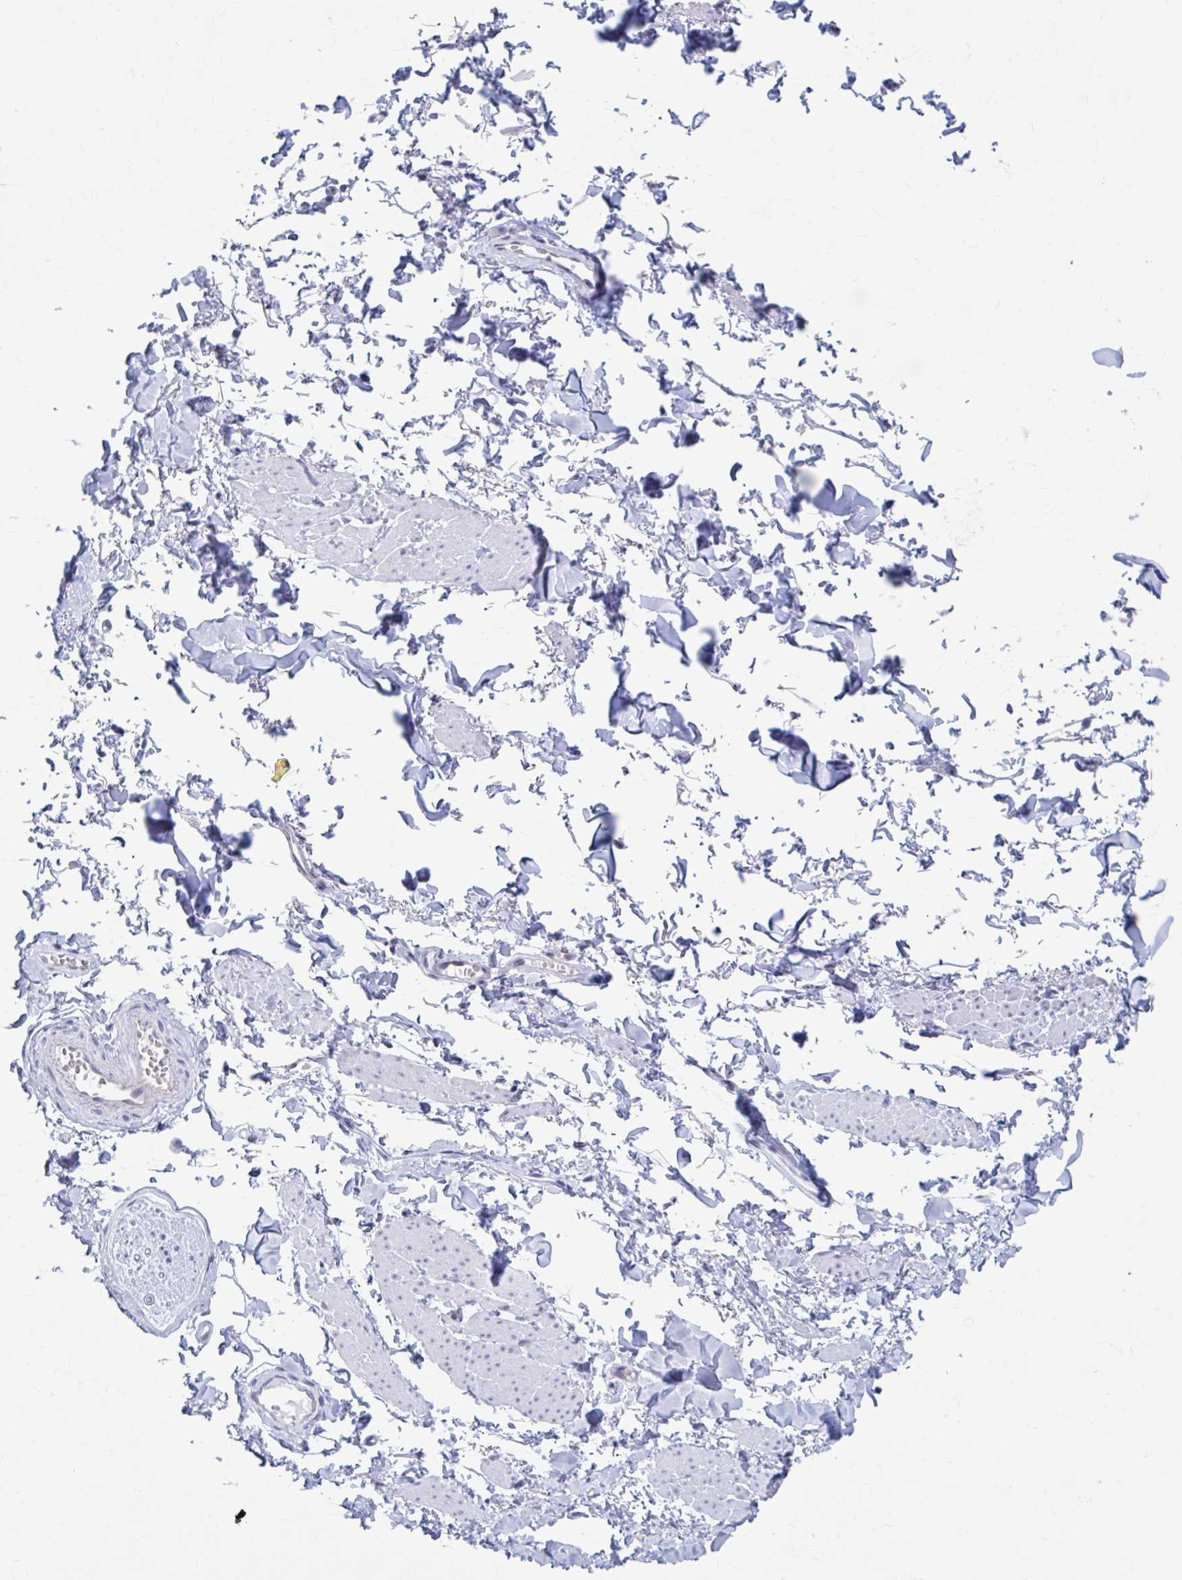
{"staining": {"intensity": "negative", "quantity": "none", "location": "none"}, "tissue": "adipose tissue", "cell_type": "Adipocytes", "image_type": "normal", "snomed": [{"axis": "morphology", "description": "Normal tissue, NOS"}, {"axis": "topography", "description": "Vulva"}, {"axis": "topography", "description": "Peripheral nerve tissue"}], "caption": "Immunohistochemistry (IHC) micrograph of normal adipose tissue: human adipose tissue stained with DAB (3,3'-diaminobenzidine) displays no significant protein positivity in adipocytes. (DAB (3,3'-diaminobenzidine) immunohistochemistry (IHC) with hematoxylin counter stain).", "gene": "CCDC105", "patient": {"sex": "female", "age": 66}}